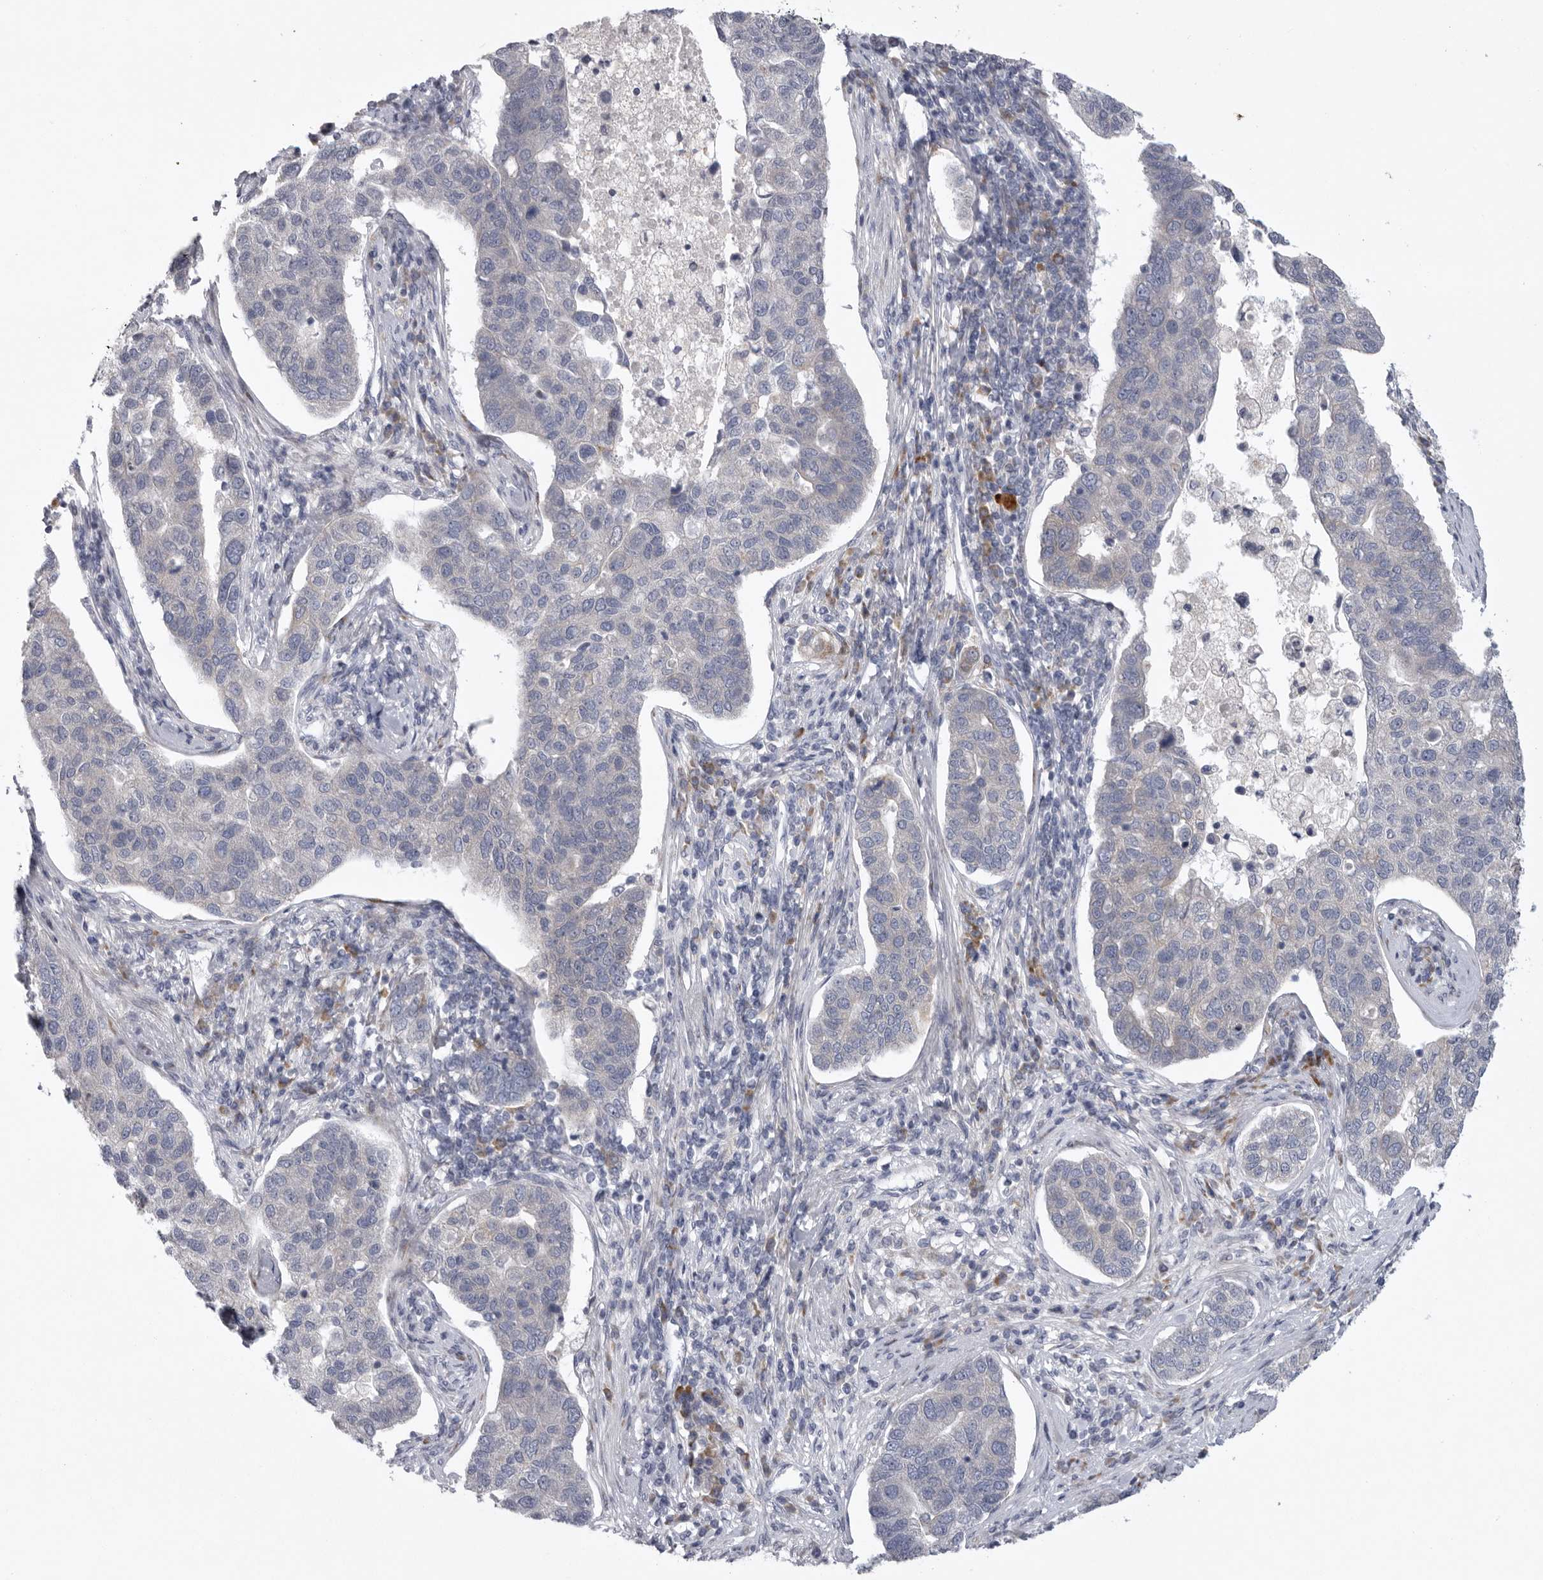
{"staining": {"intensity": "negative", "quantity": "none", "location": "none"}, "tissue": "pancreatic cancer", "cell_type": "Tumor cells", "image_type": "cancer", "snomed": [{"axis": "morphology", "description": "Adenocarcinoma, NOS"}, {"axis": "topography", "description": "Pancreas"}], "caption": "There is no significant expression in tumor cells of pancreatic cancer.", "gene": "USP24", "patient": {"sex": "female", "age": 61}}